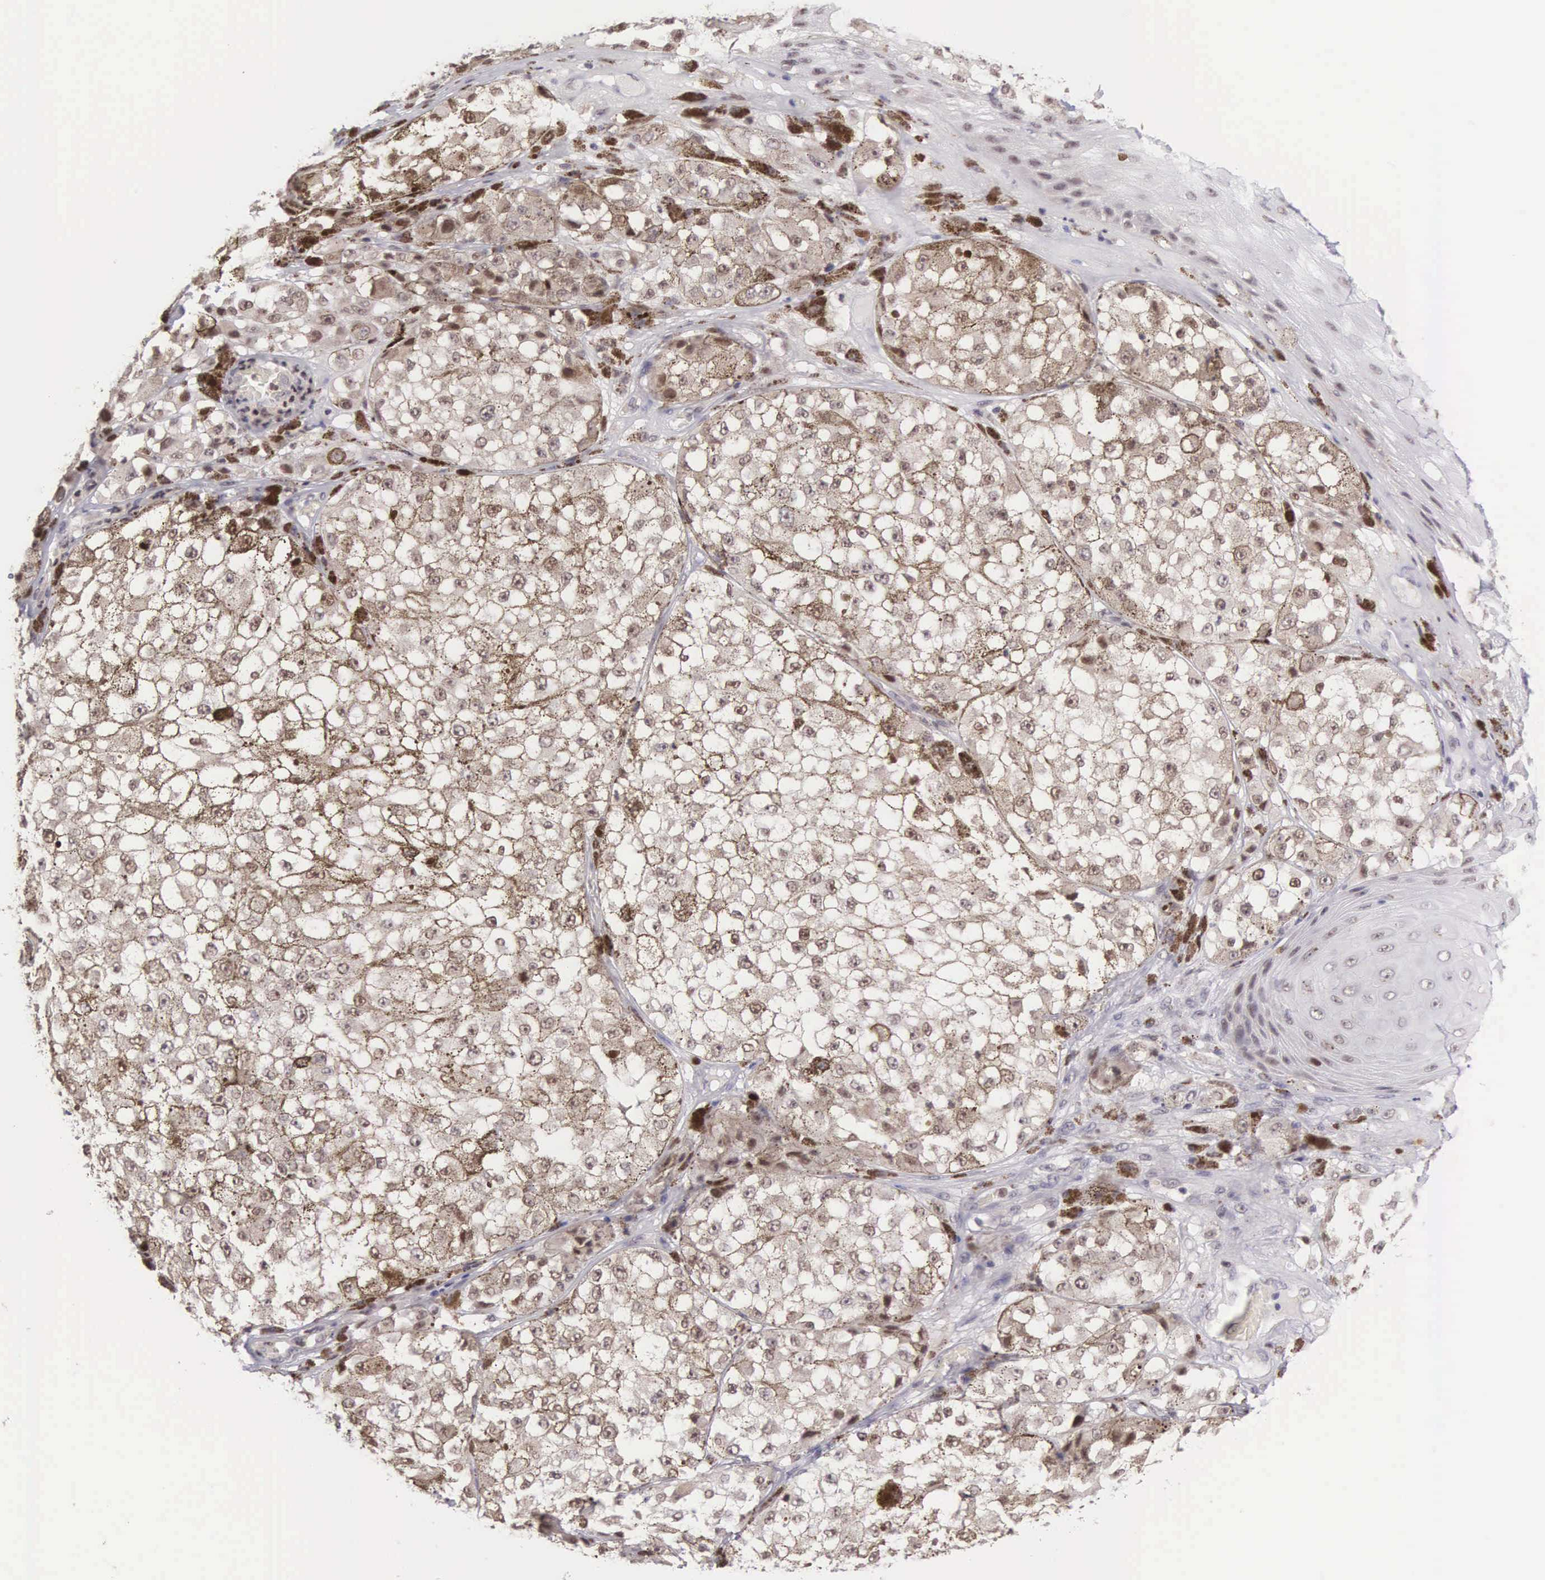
{"staining": {"intensity": "weak", "quantity": "<25%", "location": "none"}, "tissue": "melanoma", "cell_type": "Tumor cells", "image_type": "cancer", "snomed": [{"axis": "morphology", "description": "Malignant melanoma, NOS"}, {"axis": "topography", "description": "Skin"}], "caption": "The IHC histopathology image has no significant positivity in tumor cells of malignant melanoma tissue. (Brightfield microscopy of DAB immunohistochemistry at high magnification).", "gene": "GRK3", "patient": {"sex": "male", "age": 67}}